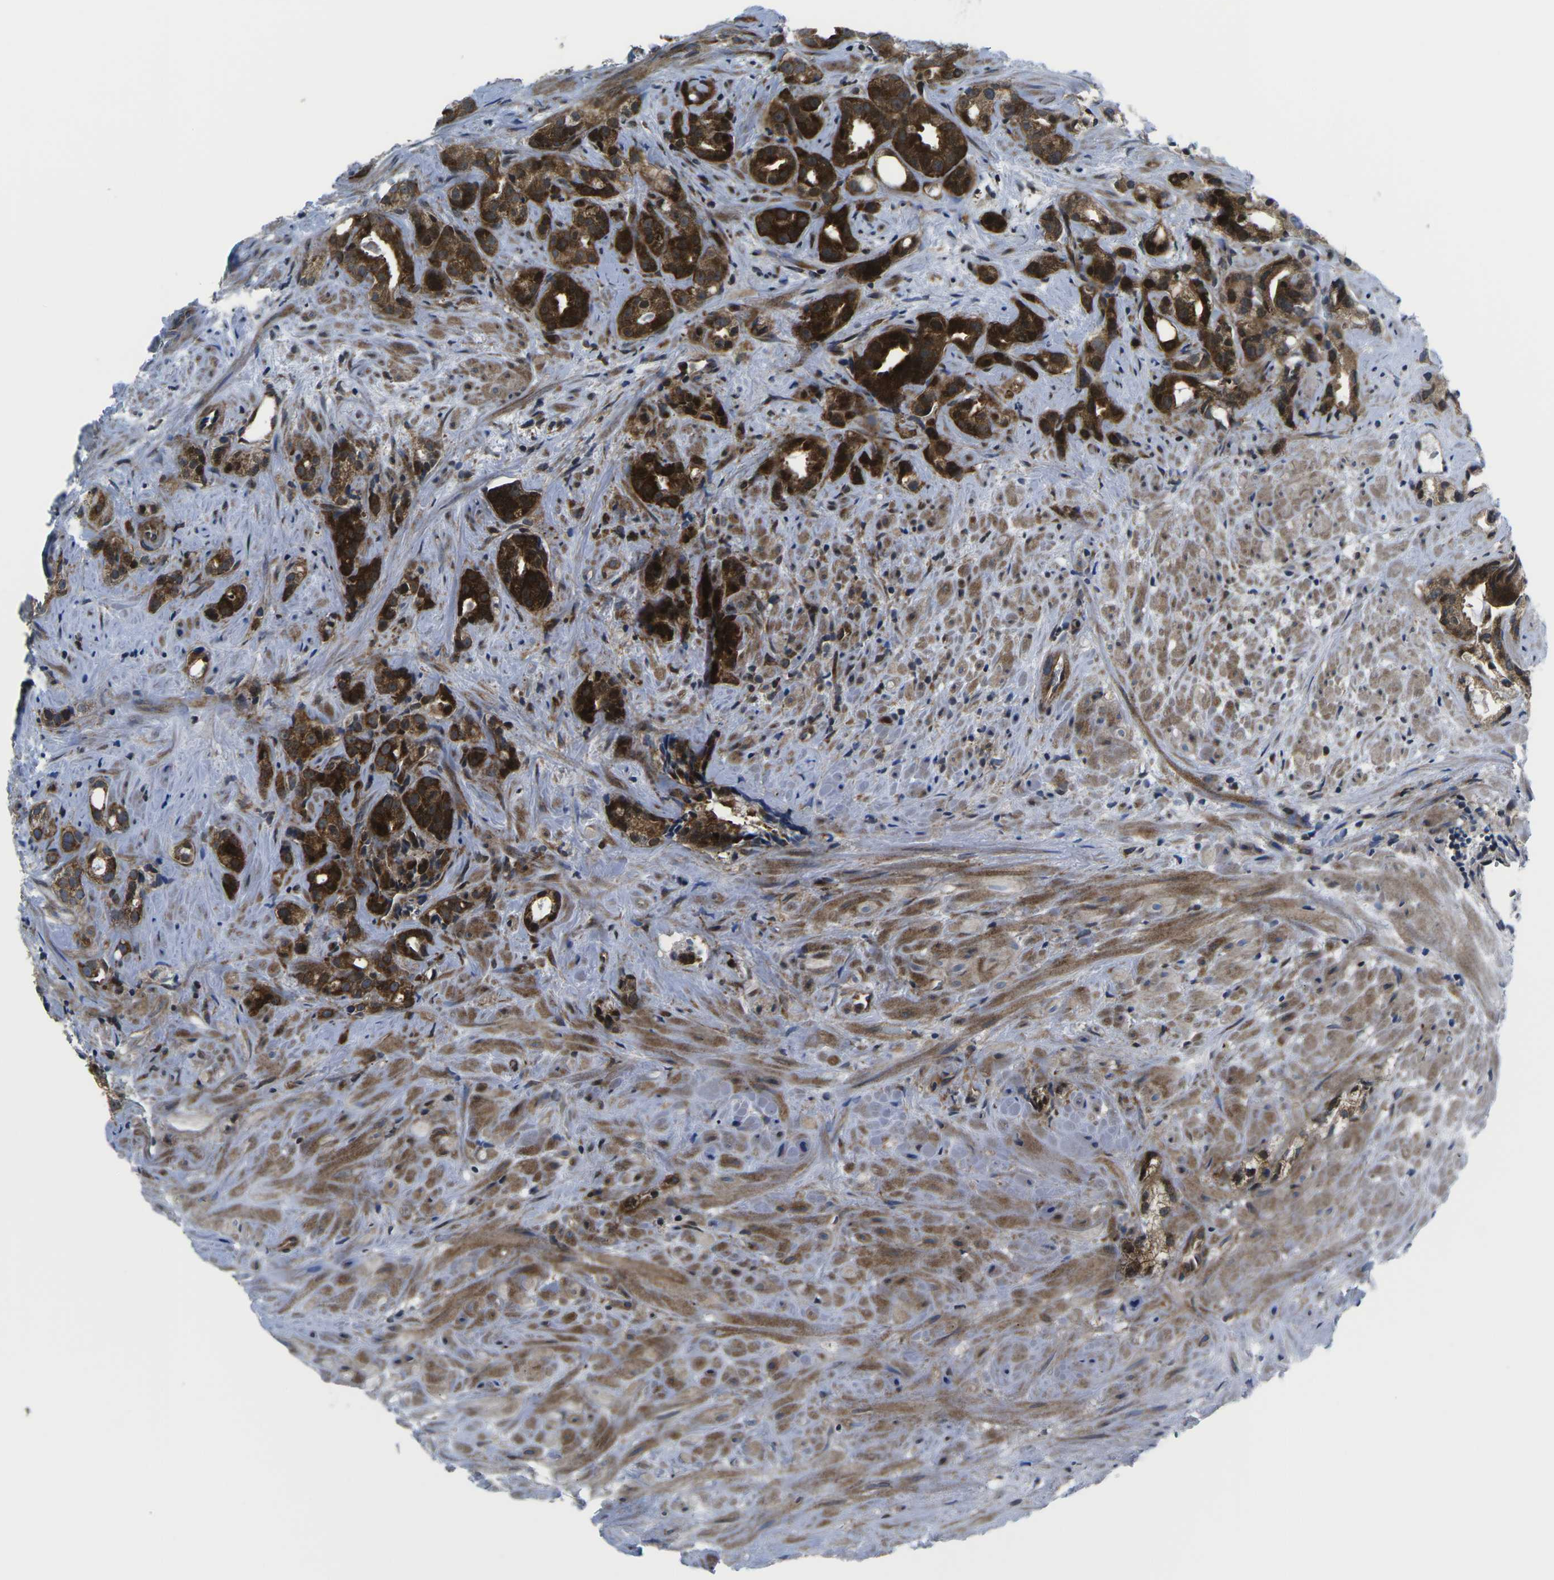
{"staining": {"intensity": "strong", "quantity": ">75%", "location": "cytoplasmic/membranous"}, "tissue": "prostate cancer", "cell_type": "Tumor cells", "image_type": "cancer", "snomed": [{"axis": "morphology", "description": "Adenocarcinoma, Low grade"}, {"axis": "topography", "description": "Prostate"}], "caption": "This image displays immunohistochemistry staining of human low-grade adenocarcinoma (prostate), with high strong cytoplasmic/membranous staining in approximately >75% of tumor cells.", "gene": "EIF4E", "patient": {"sex": "male", "age": 89}}